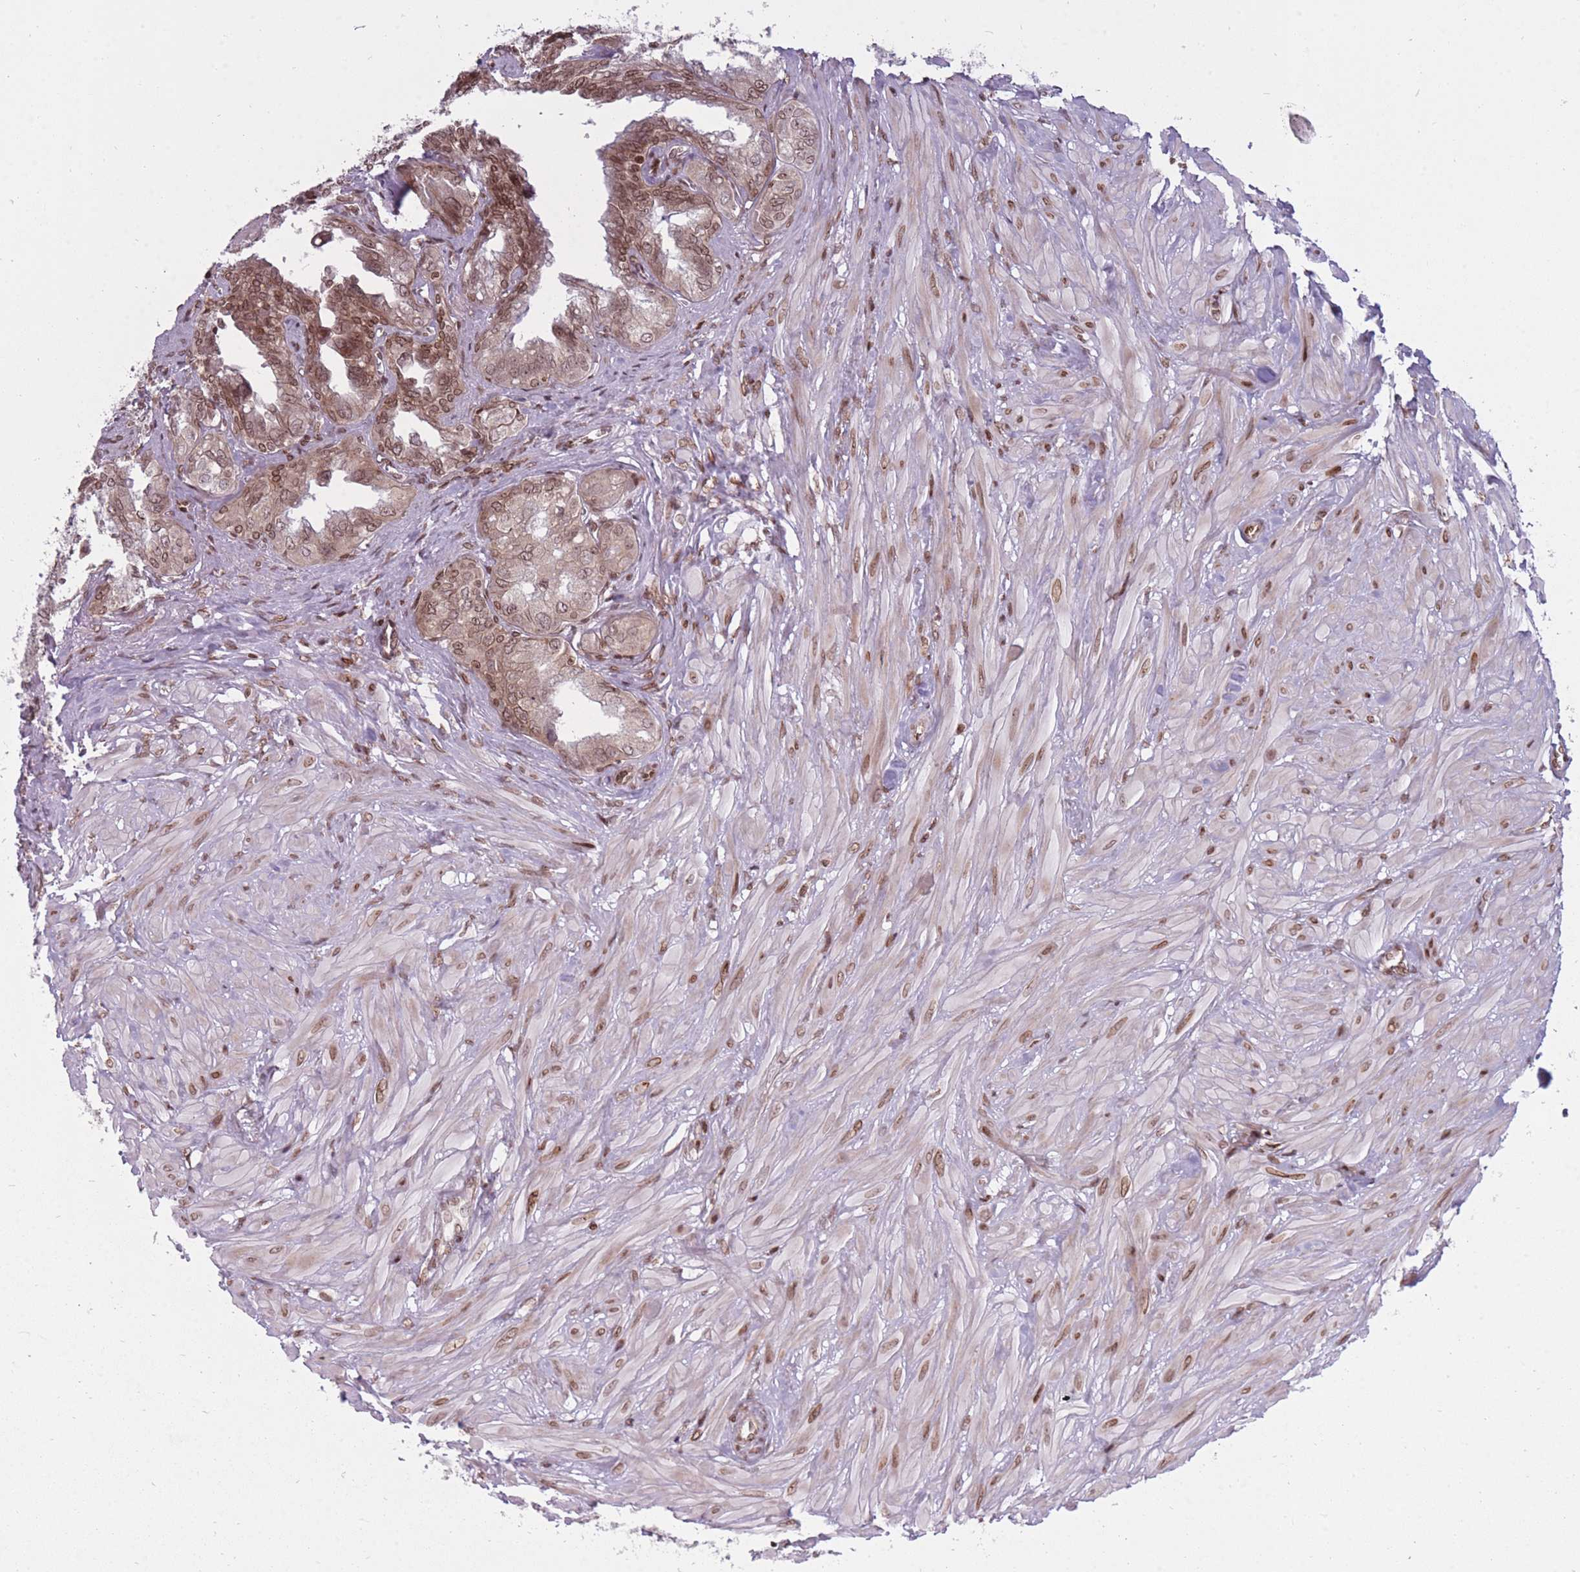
{"staining": {"intensity": "moderate", "quantity": ">75%", "location": "nuclear"}, "tissue": "seminal vesicle", "cell_type": "Glandular cells", "image_type": "normal", "snomed": [{"axis": "morphology", "description": "Normal tissue, NOS"}, {"axis": "topography", "description": "Seminal veicle"}], "caption": "Immunohistochemistry (IHC) (DAB) staining of unremarkable human seminal vesicle exhibits moderate nuclear protein staining in approximately >75% of glandular cells. The protein of interest is stained brown, and the nuclei are stained in blue (DAB IHC with brightfield microscopy, high magnification).", "gene": "TMC6", "patient": {"sex": "male", "age": 67}}